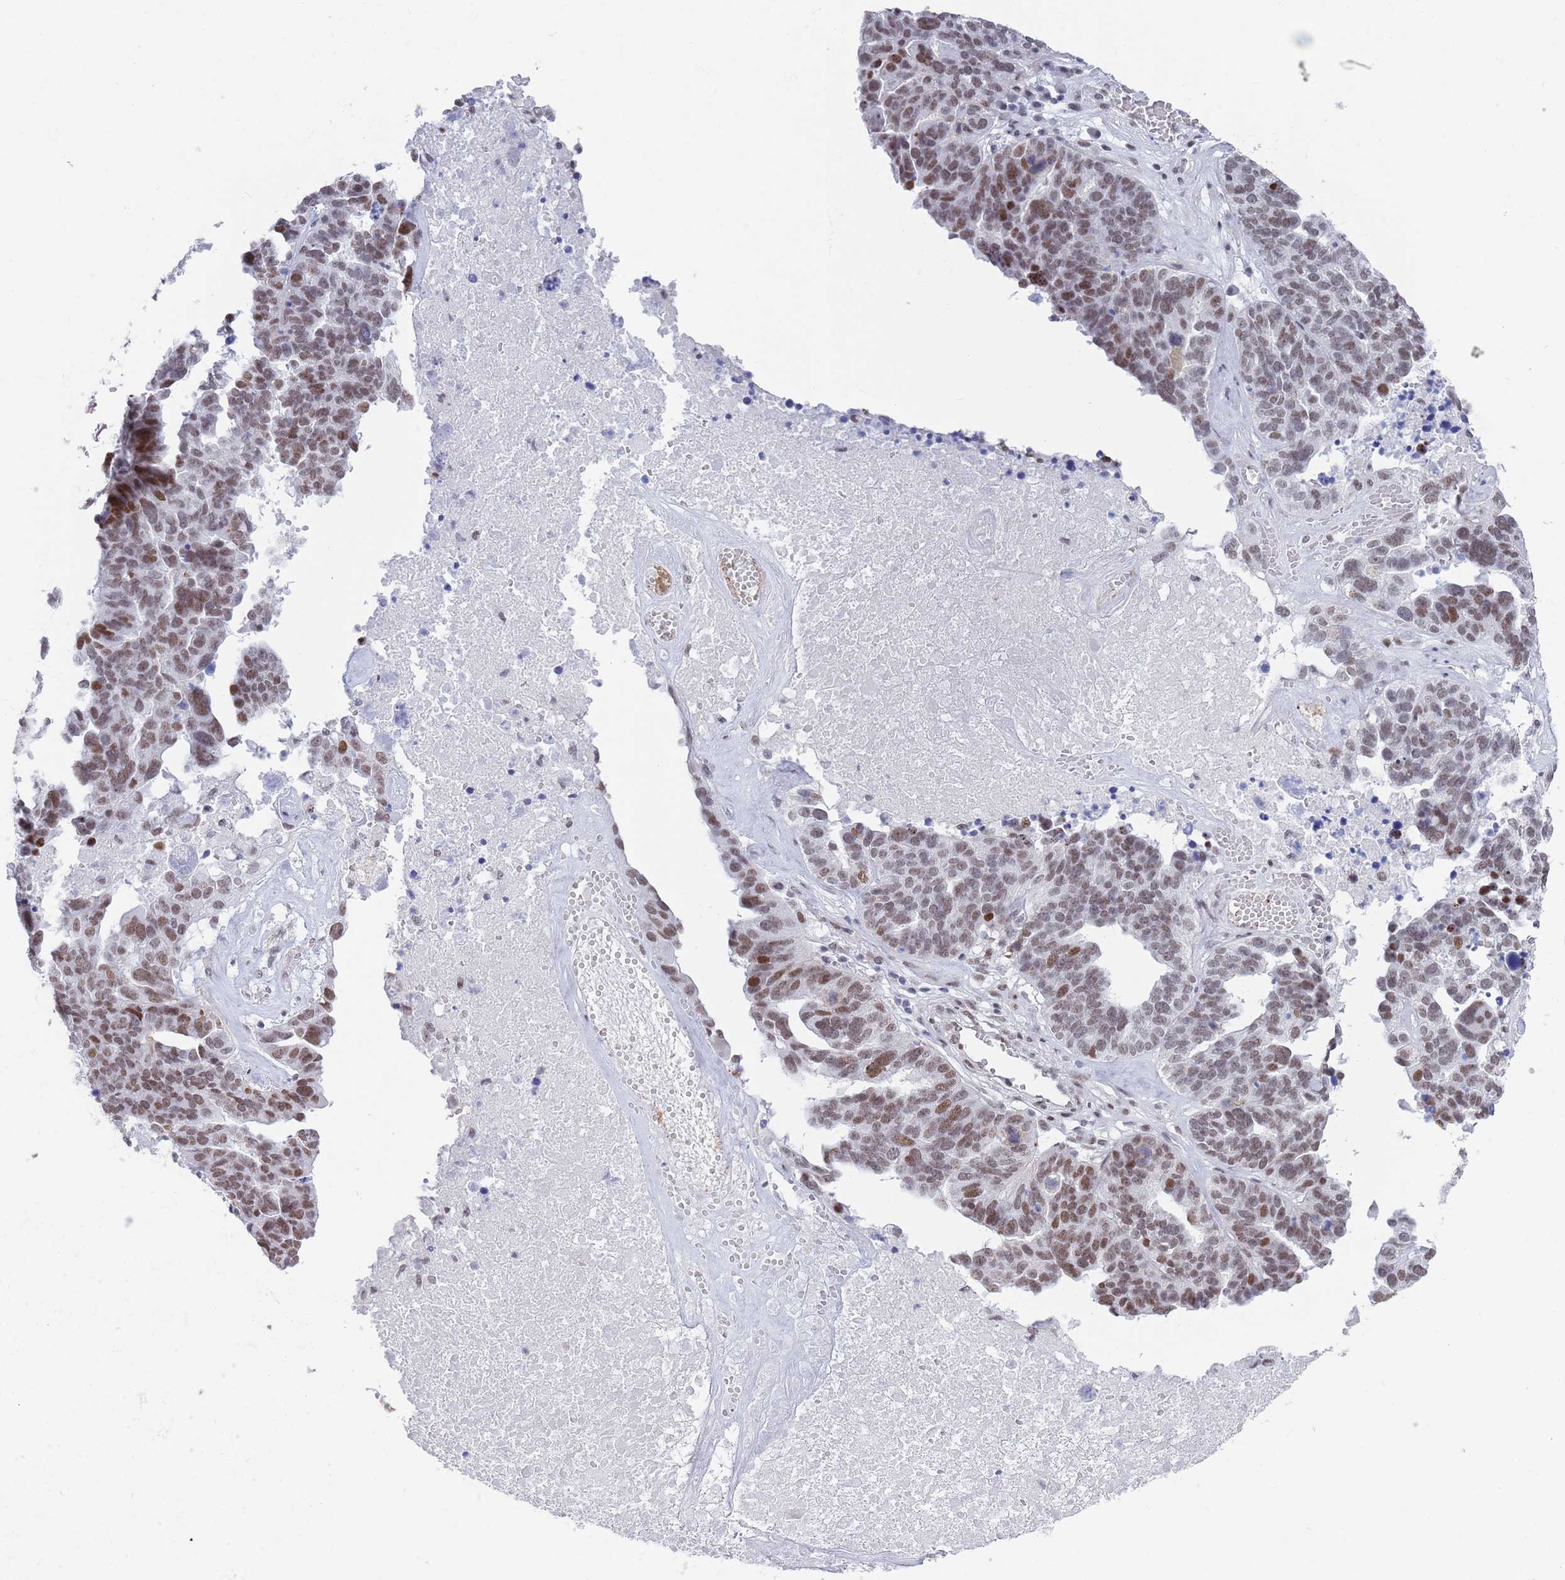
{"staining": {"intensity": "moderate", "quantity": ">75%", "location": "nuclear"}, "tissue": "ovarian cancer", "cell_type": "Tumor cells", "image_type": "cancer", "snomed": [{"axis": "morphology", "description": "Cystadenocarcinoma, serous, NOS"}, {"axis": "topography", "description": "Ovary"}], "caption": "Immunohistochemistry (IHC) of human ovarian serous cystadenocarcinoma exhibits medium levels of moderate nuclear positivity in approximately >75% of tumor cells.", "gene": "ZNF382", "patient": {"sex": "female", "age": 59}}